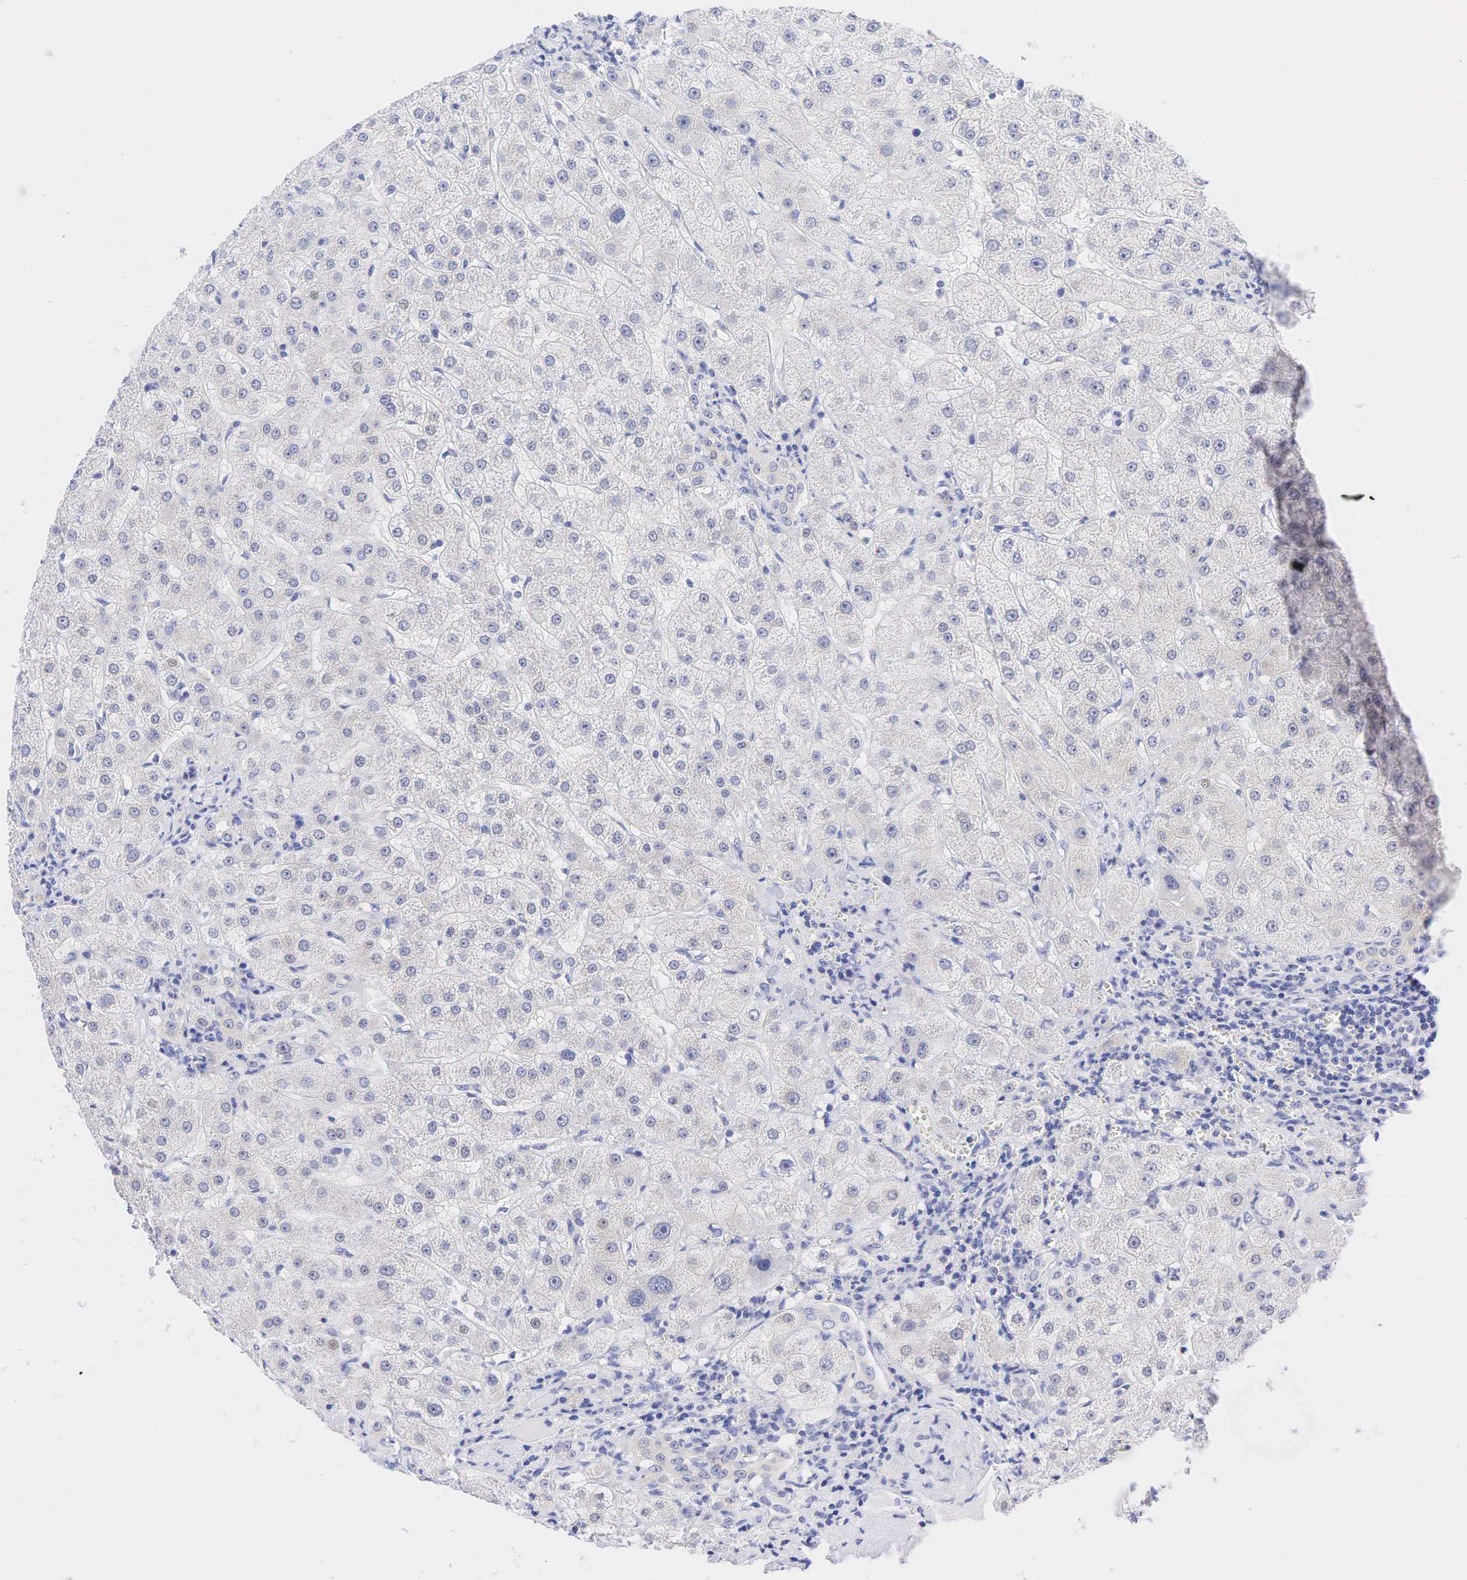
{"staining": {"intensity": "negative", "quantity": "none", "location": "none"}, "tissue": "liver", "cell_type": "Cholangiocytes", "image_type": "normal", "snomed": [{"axis": "morphology", "description": "Normal tissue, NOS"}, {"axis": "topography", "description": "Liver"}], "caption": "Liver stained for a protein using immunohistochemistry exhibits no expression cholangiocytes.", "gene": "AR", "patient": {"sex": "female", "age": 79}}